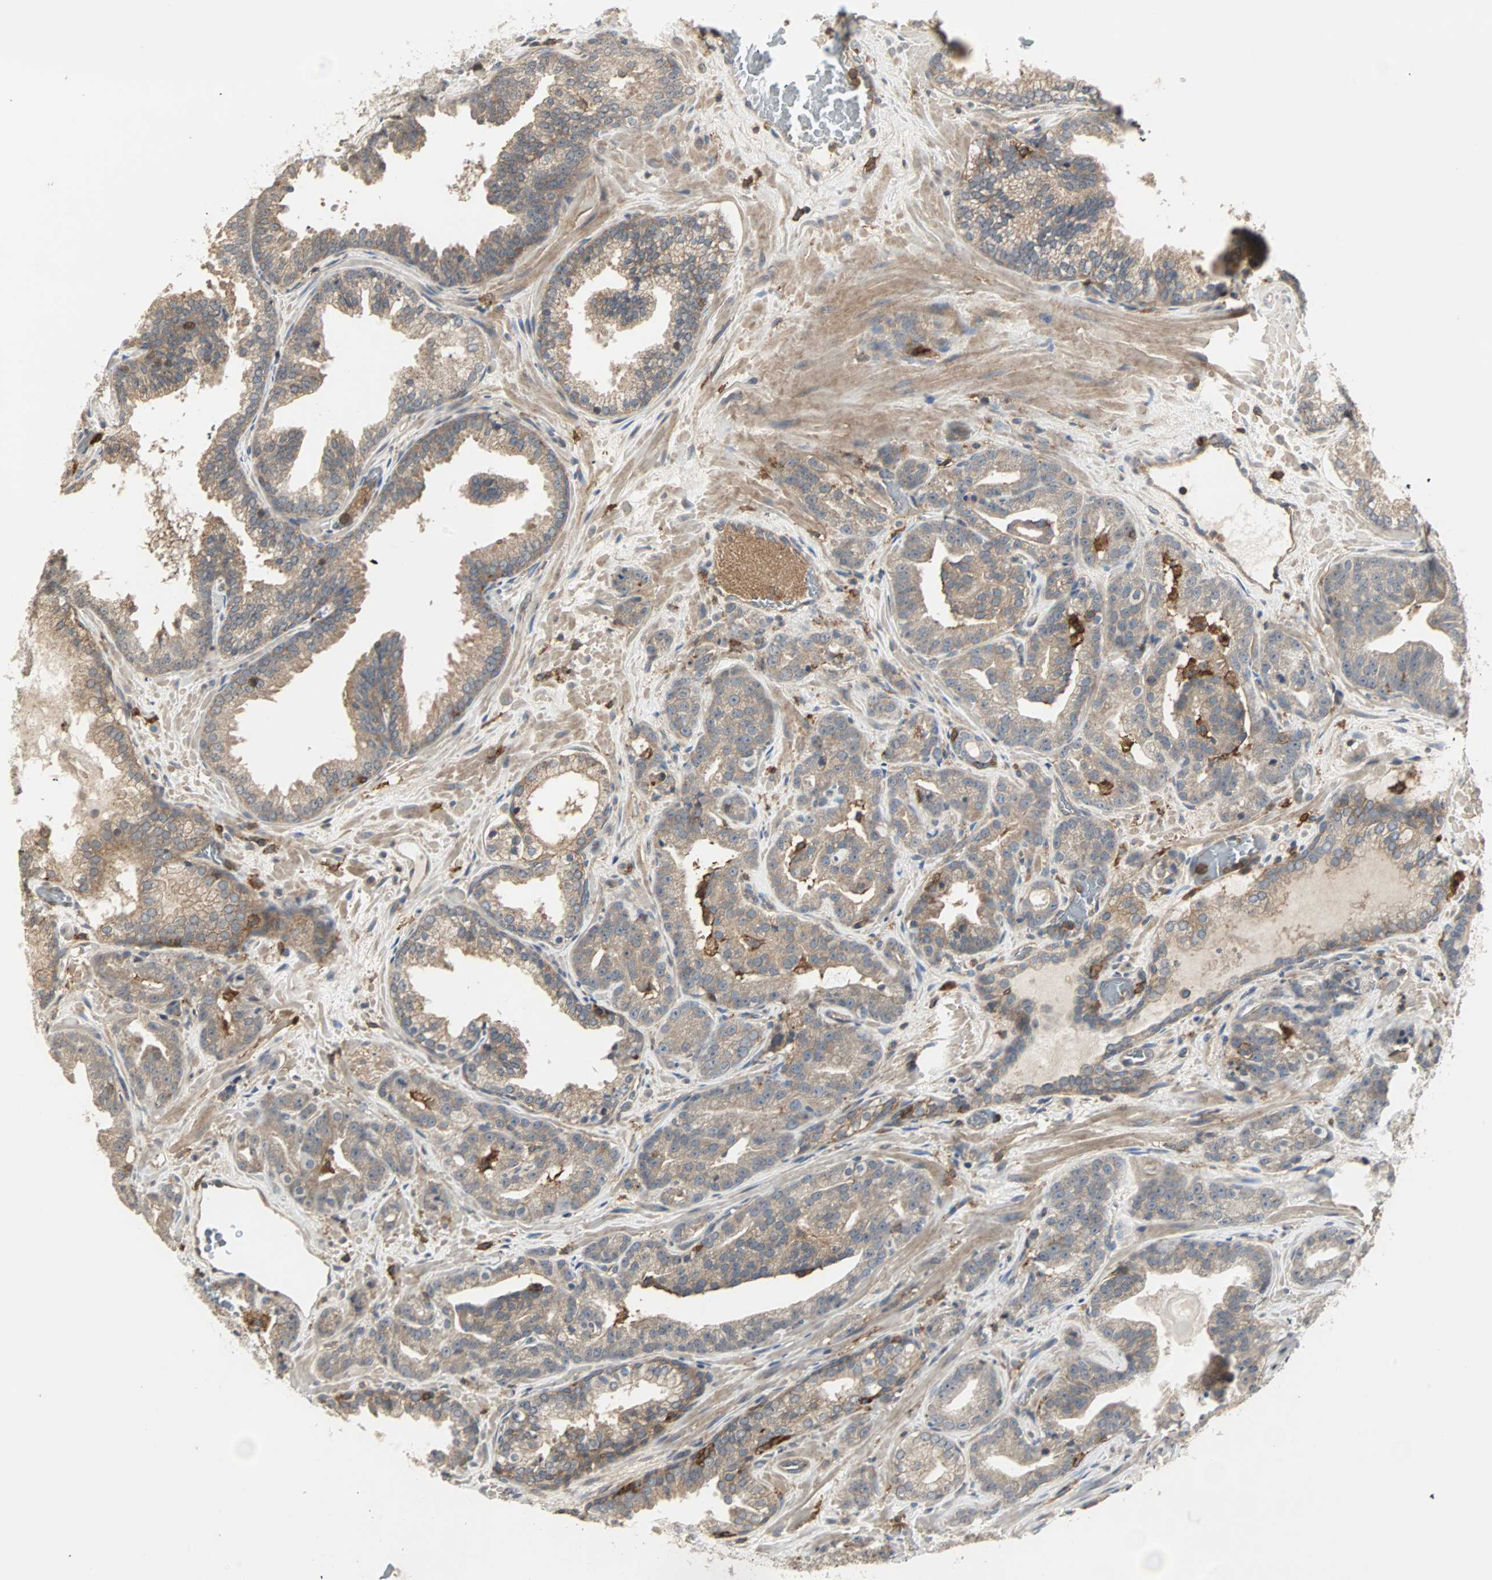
{"staining": {"intensity": "weak", "quantity": ">75%", "location": "cytoplasmic/membranous"}, "tissue": "prostate cancer", "cell_type": "Tumor cells", "image_type": "cancer", "snomed": [{"axis": "morphology", "description": "Adenocarcinoma, Low grade"}, {"axis": "topography", "description": "Prostate"}], "caption": "Immunohistochemical staining of human prostate cancer (low-grade adenocarcinoma) shows low levels of weak cytoplasmic/membranous positivity in about >75% of tumor cells.", "gene": "GNAI2", "patient": {"sex": "male", "age": 63}}